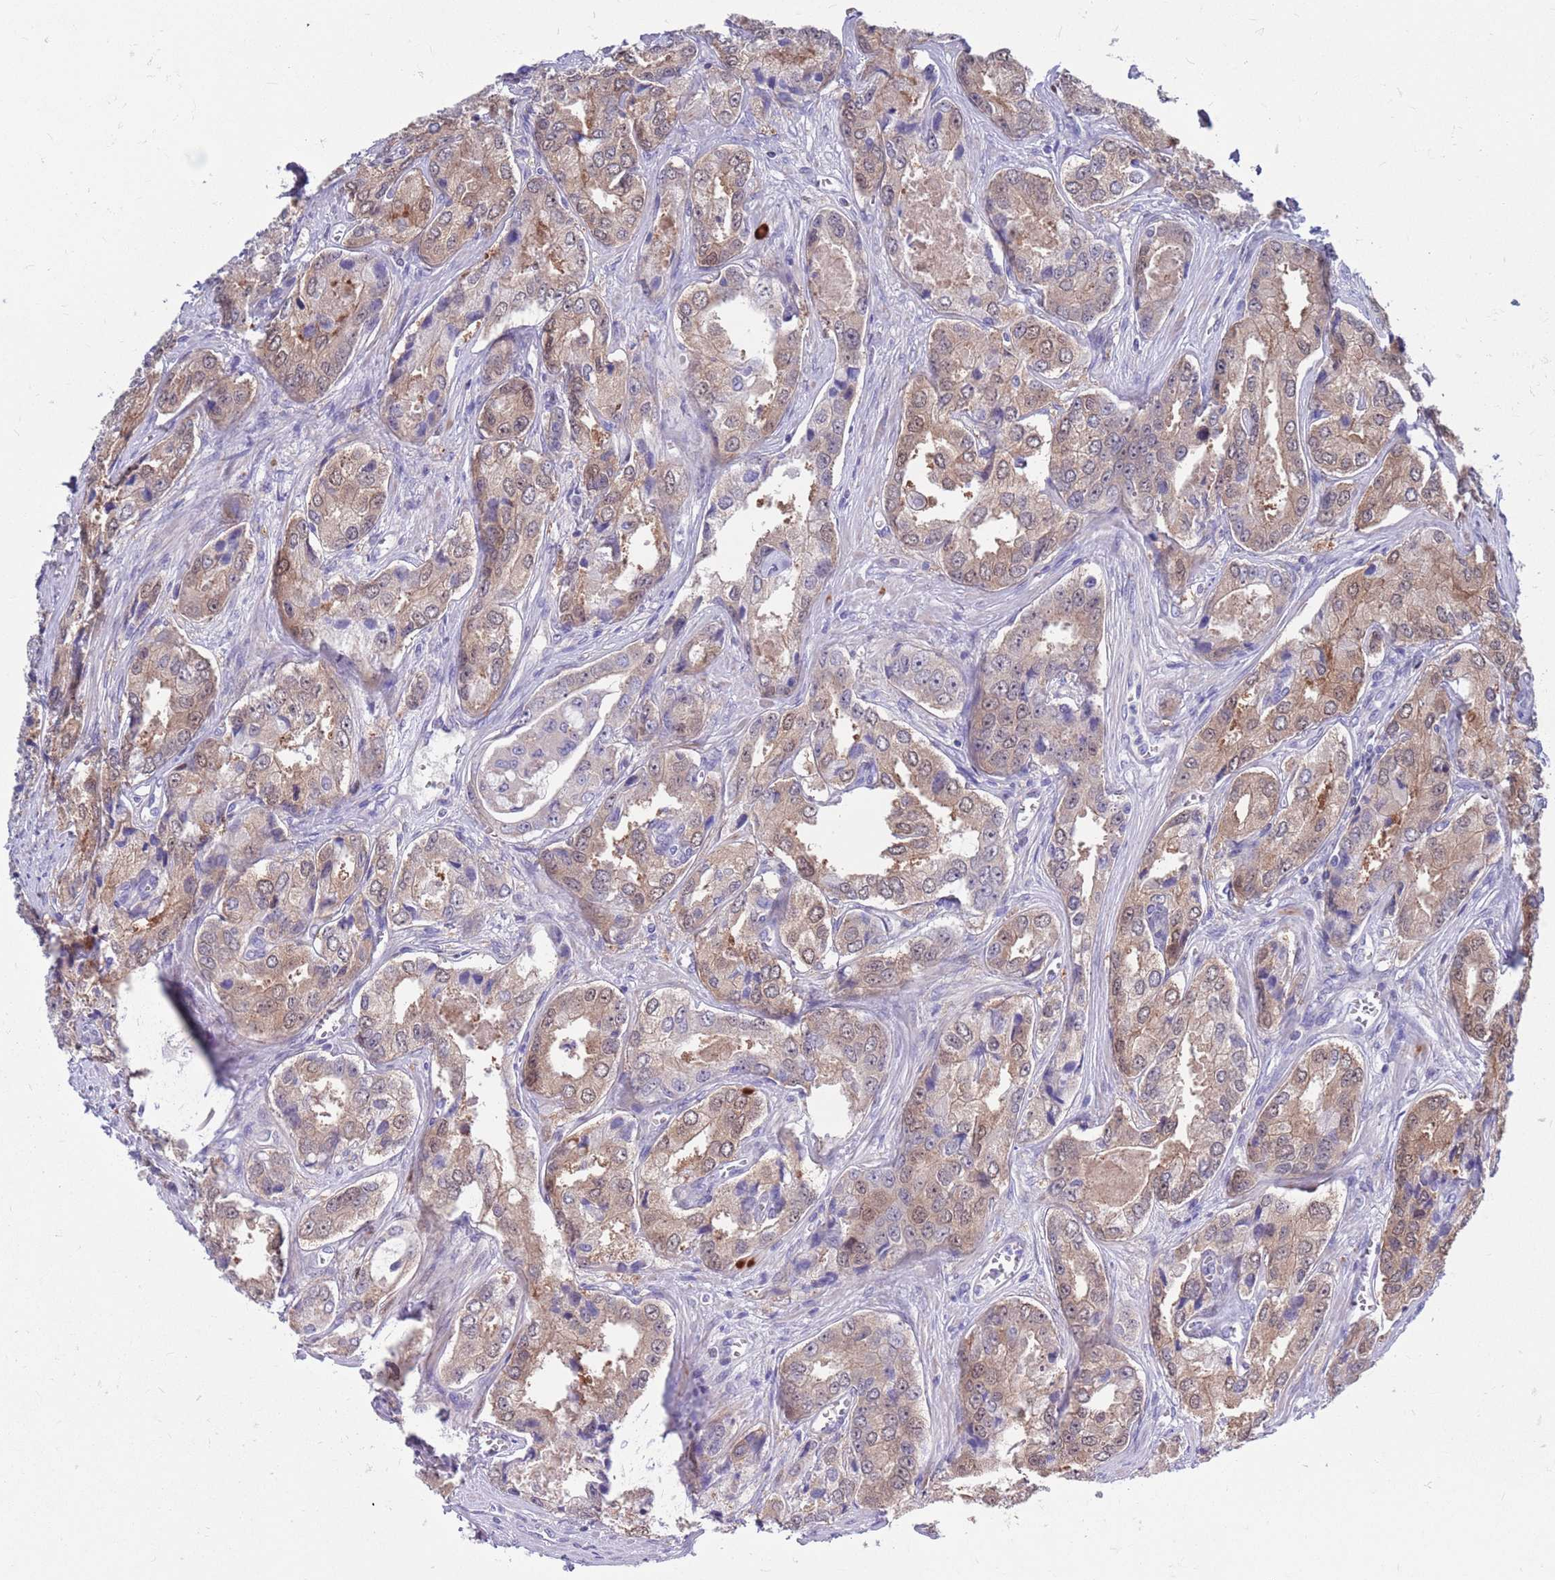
{"staining": {"intensity": "weak", "quantity": ">75%", "location": "cytoplasmic/membranous,nuclear"}, "tissue": "prostate cancer", "cell_type": "Tumor cells", "image_type": "cancer", "snomed": [{"axis": "morphology", "description": "Adenocarcinoma, Low grade"}, {"axis": "topography", "description": "Prostate"}], "caption": "Immunohistochemical staining of human prostate cancer displays low levels of weak cytoplasmic/membranous and nuclear protein staining in about >75% of tumor cells.", "gene": "KLHL29", "patient": {"sex": "male", "age": 68}}